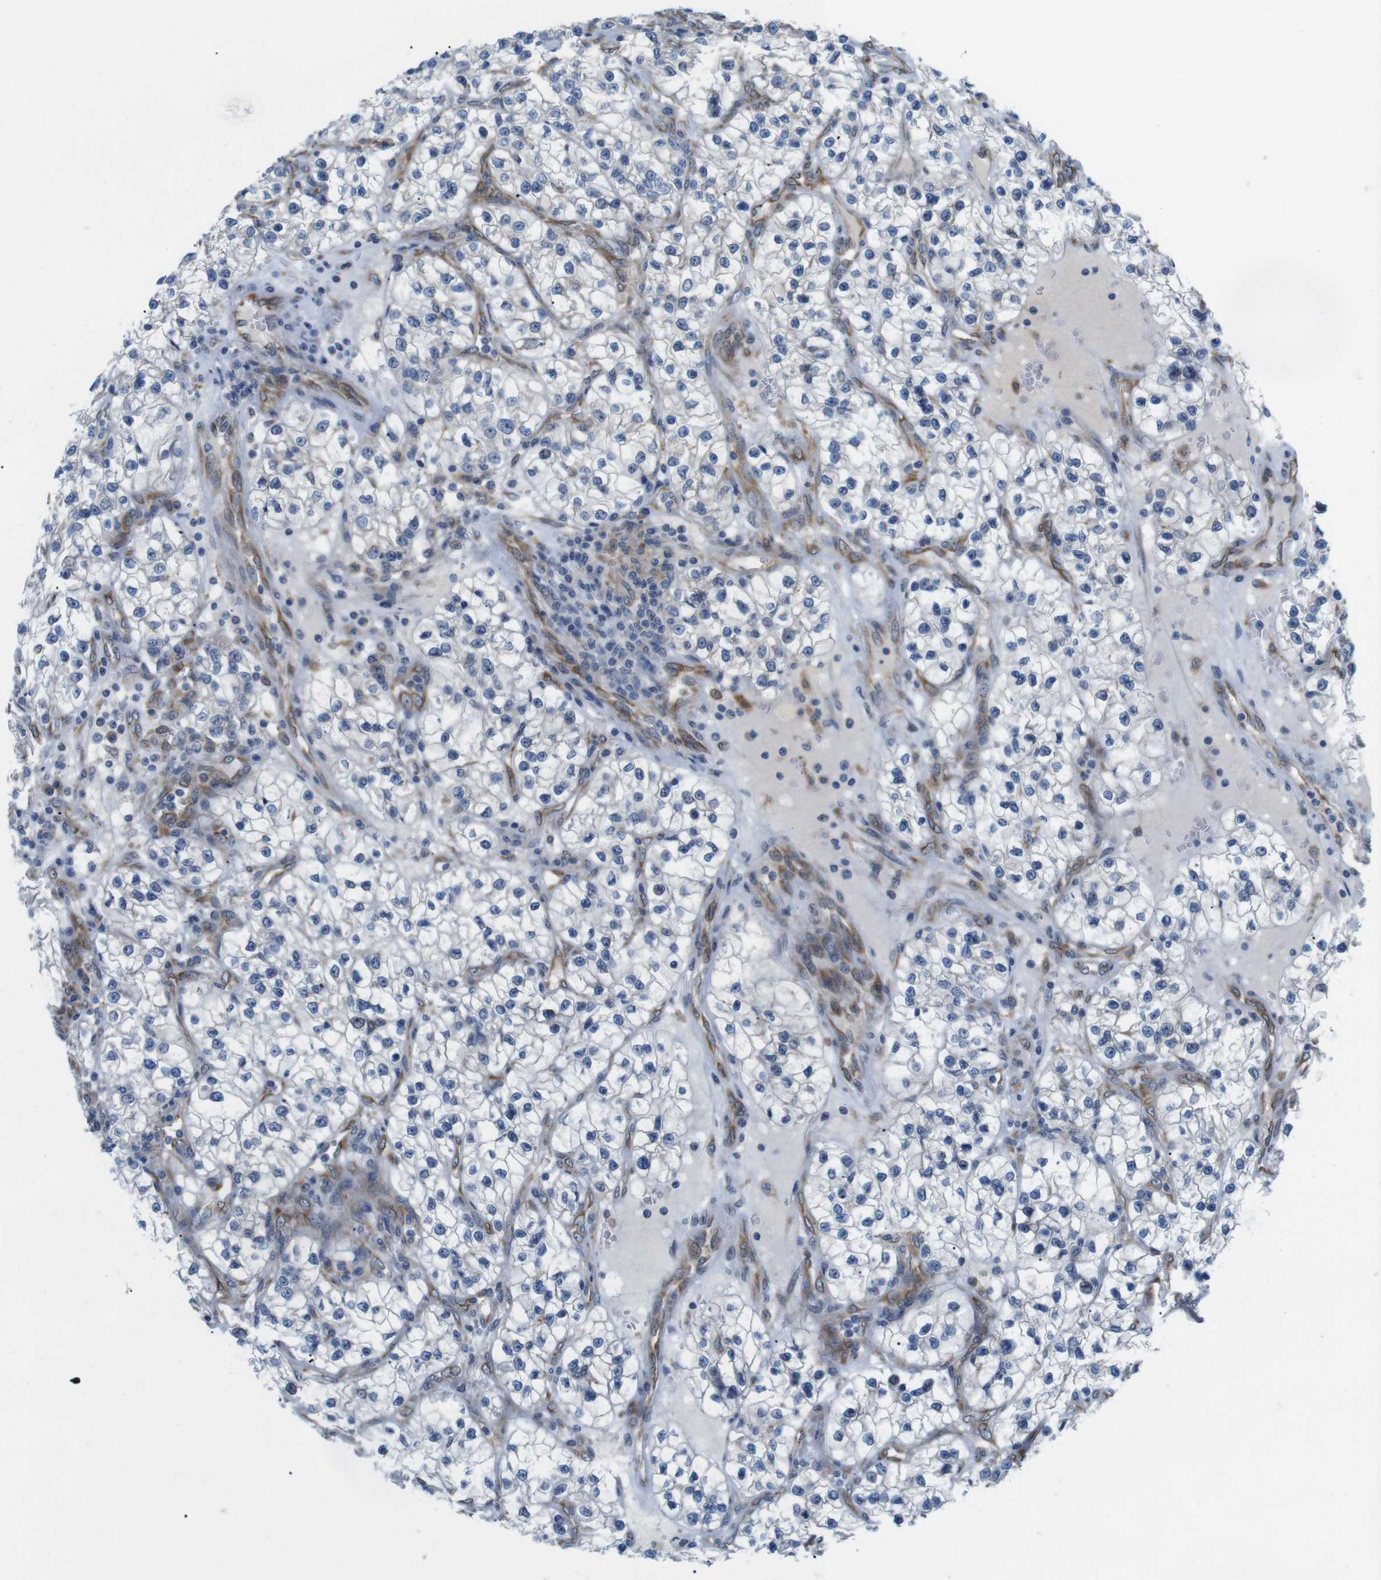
{"staining": {"intensity": "negative", "quantity": "none", "location": "none"}, "tissue": "renal cancer", "cell_type": "Tumor cells", "image_type": "cancer", "snomed": [{"axis": "morphology", "description": "Adenocarcinoma, NOS"}, {"axis": "topography", "description": "Kidney"}], "caption": "A histopathology image of human renal cancer is negative for staining in tumor cells.", "gene": "HACD3", "patient": {"sex": "female", "age": 57}}